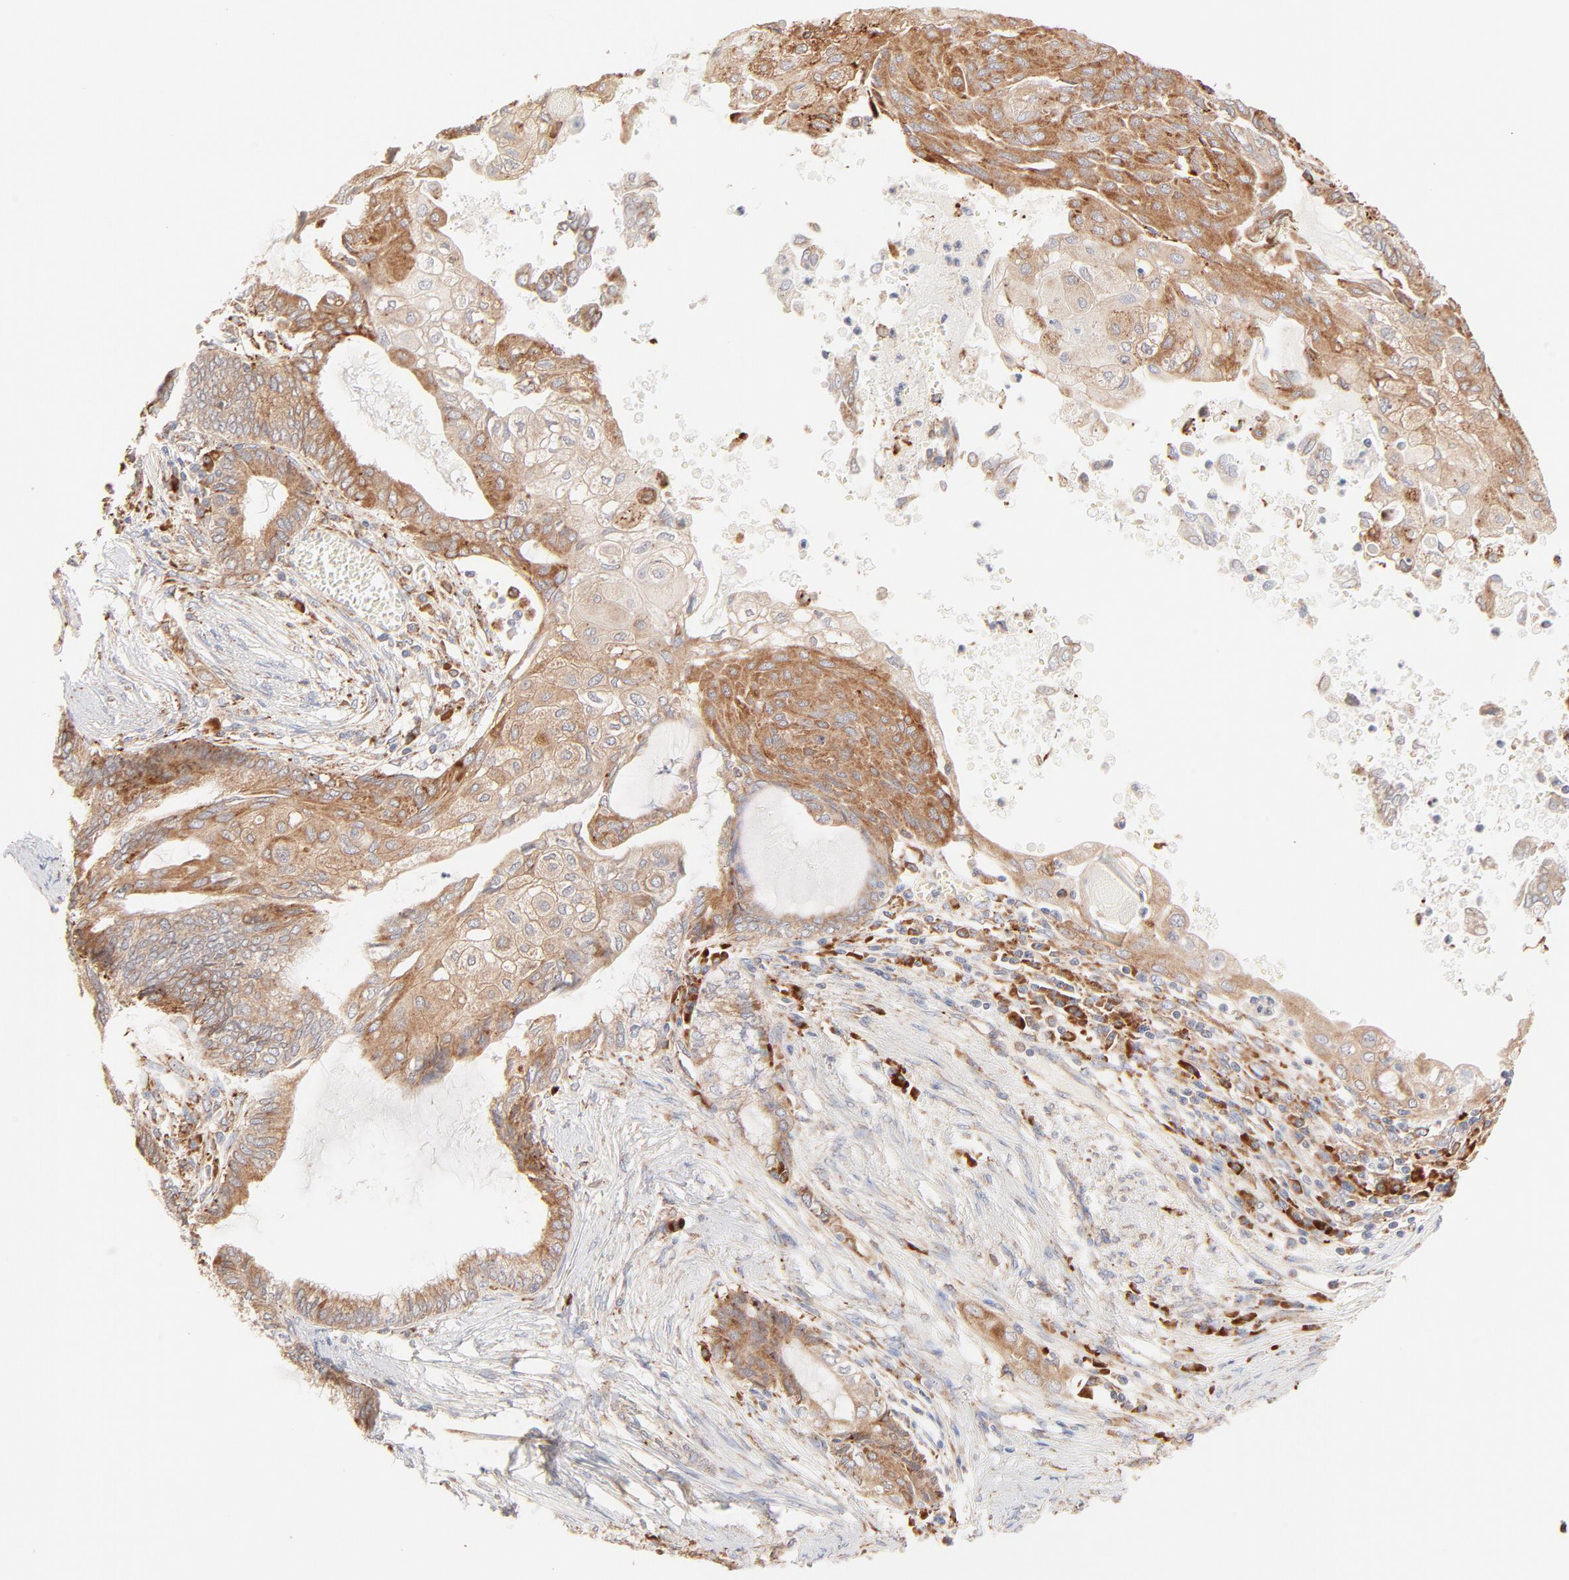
{"staining": {"intensity": "moderate", "quantity": ">75%", "location": "cytoplasmic/membranous"}, "tissue": "endometrial cancer", "cell_type": "Tumor cells", "image_type": "cancer", "snomed": [{"axis": "morphology", "description": "Adenocarcinoma, NOS"}, {"axis": "topography", "description": "Endometrium"}], "caption": "Human endometrial cancer stained with a brown dye demonstrates moderate cytoplasmic/membranous positive staining in approximately >75% of tumor cells.", "gene": "PARP12", "patient": {"sex": "female", "age": 79}}